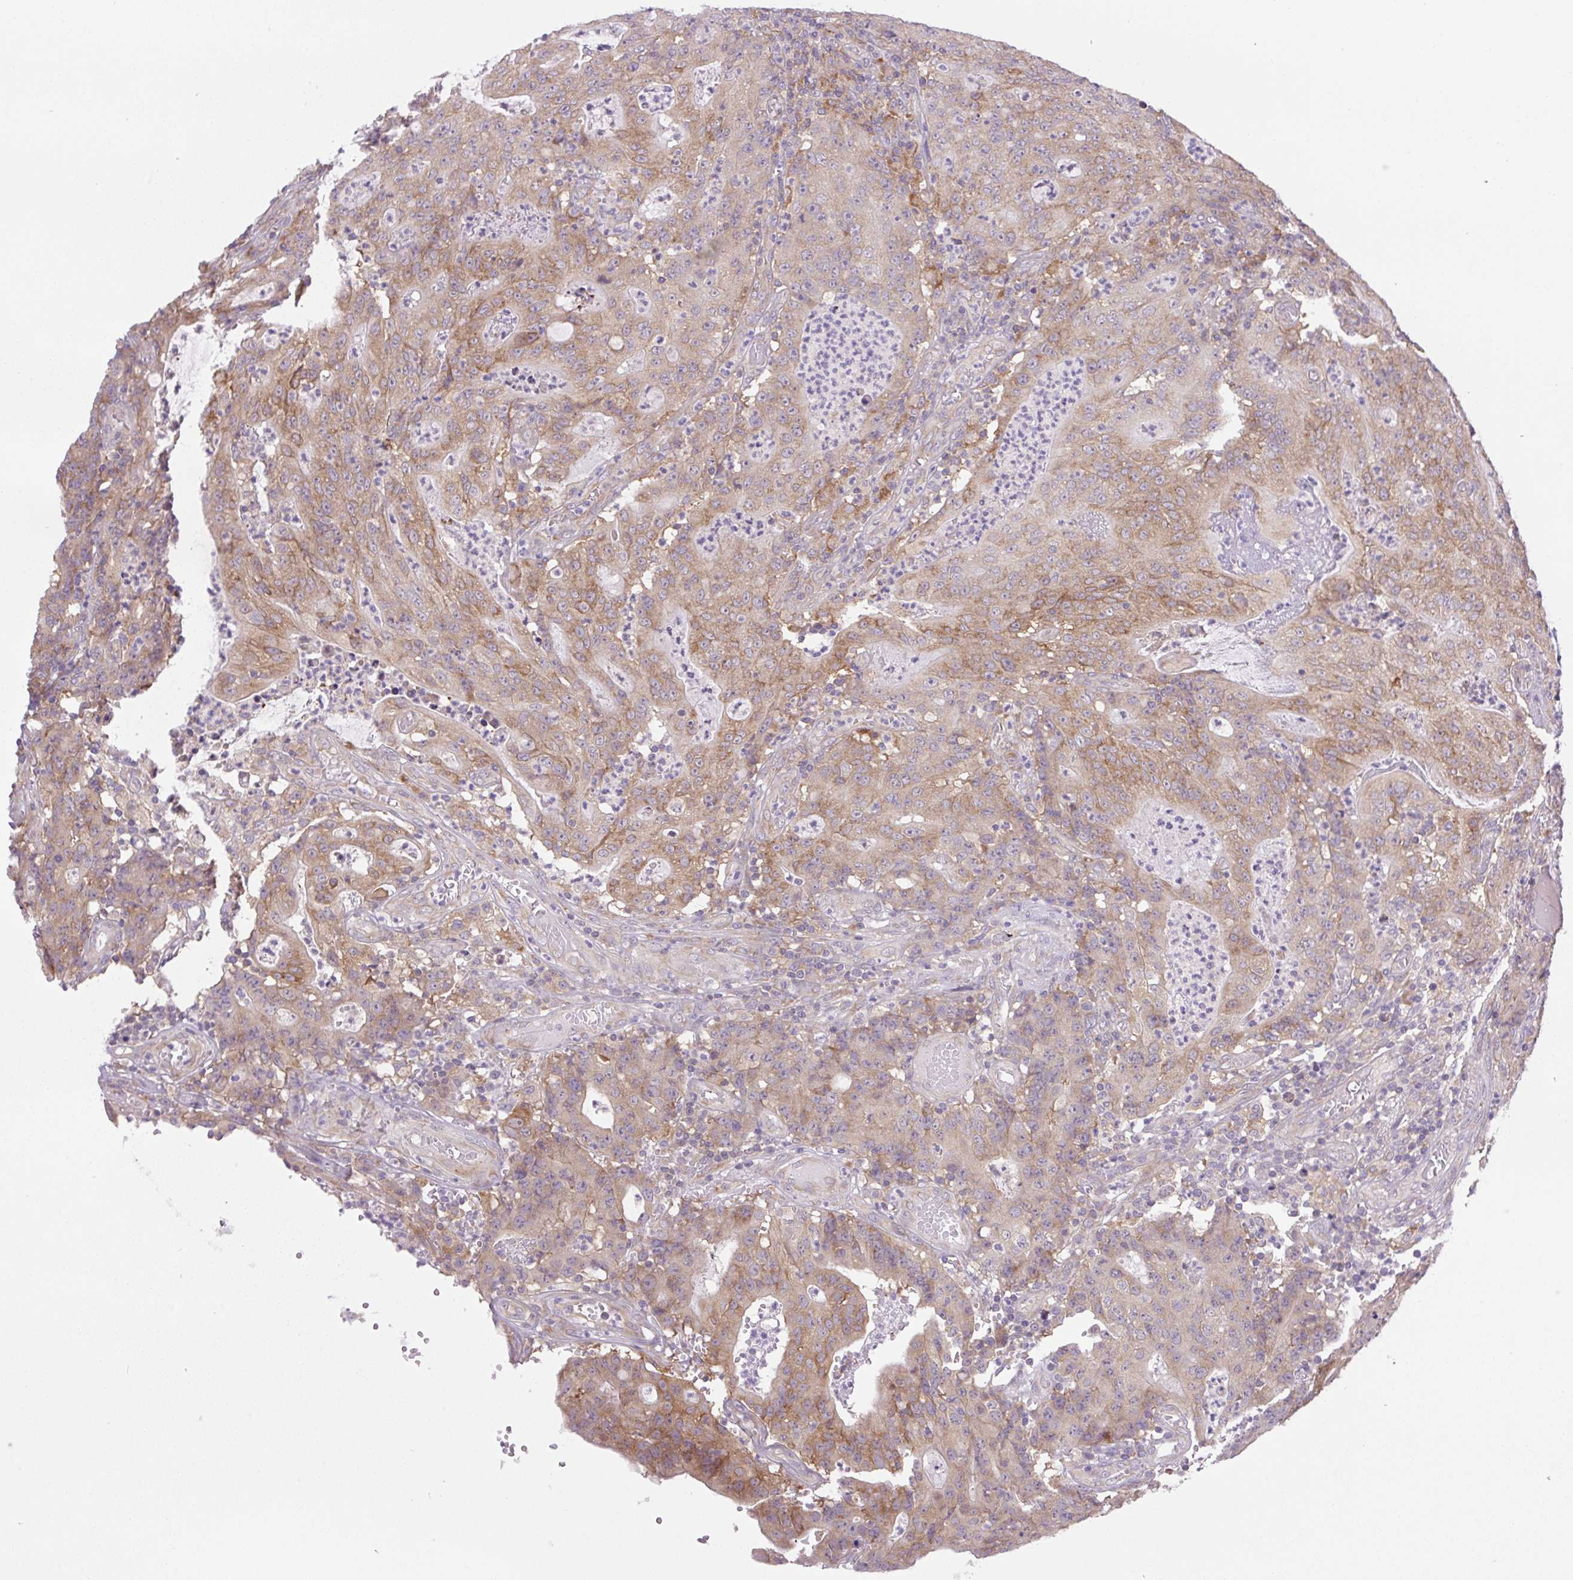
{"staining": {"intensity": "moderate", "quantity": "25%-75%", "location": "cytoplasmic/membranous"}, "tissue": "colorectal cancer", "cell_type": "Tumor cells", "image_type": "cancer", "snomed": [{"axis": "morphology", "description": "Adenocarcinoma, NOS"}, {"axis": "topography", "description": "Colon"}], "caption": "Protein expression analysis of human colorectal cancer (adenocarcinoma) reveals moderate cytoplasmic/membranous positivity in about 25%-75% of tumor cells.", "gene": "MINK1", "patient": {"sex": "male", "age": 83}}